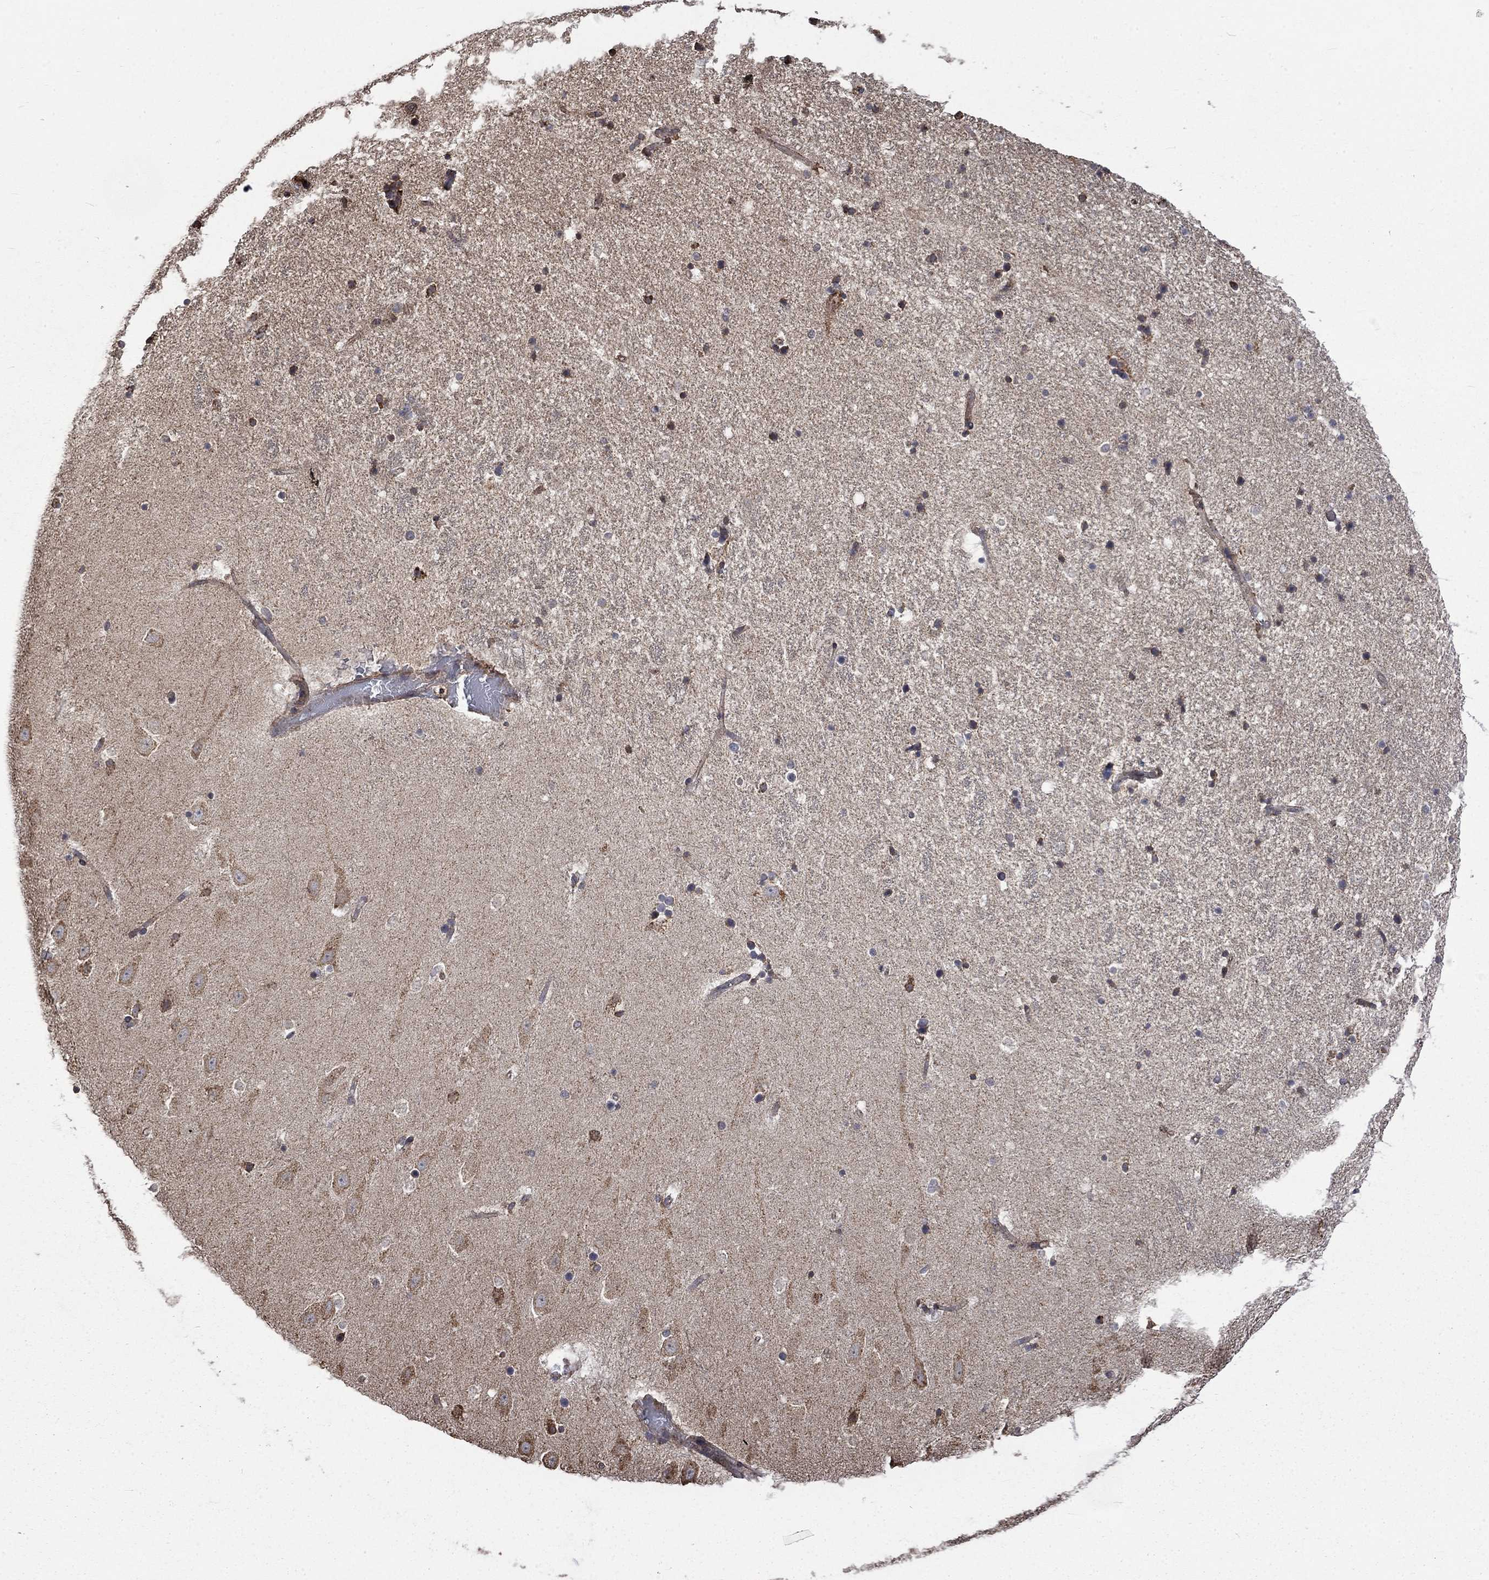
{"staining": {"intensity": "negative", "quantity": "none", "location": "none"}, "tissue": "hippocampus", "cell_type": "Glial cells", "image_type": "normal", "snomed": [{"axis": "morphology", "description": "Normal tissue, NOS"}, {"axis": "topography", "description": "Hippocampus"}], "caption": "Immunohistochemical staining of benign hippocampus reveals no significant positivity in glial cells.", "gene": "ESRRA", "patient": {"sex": "male", "age": 49}}